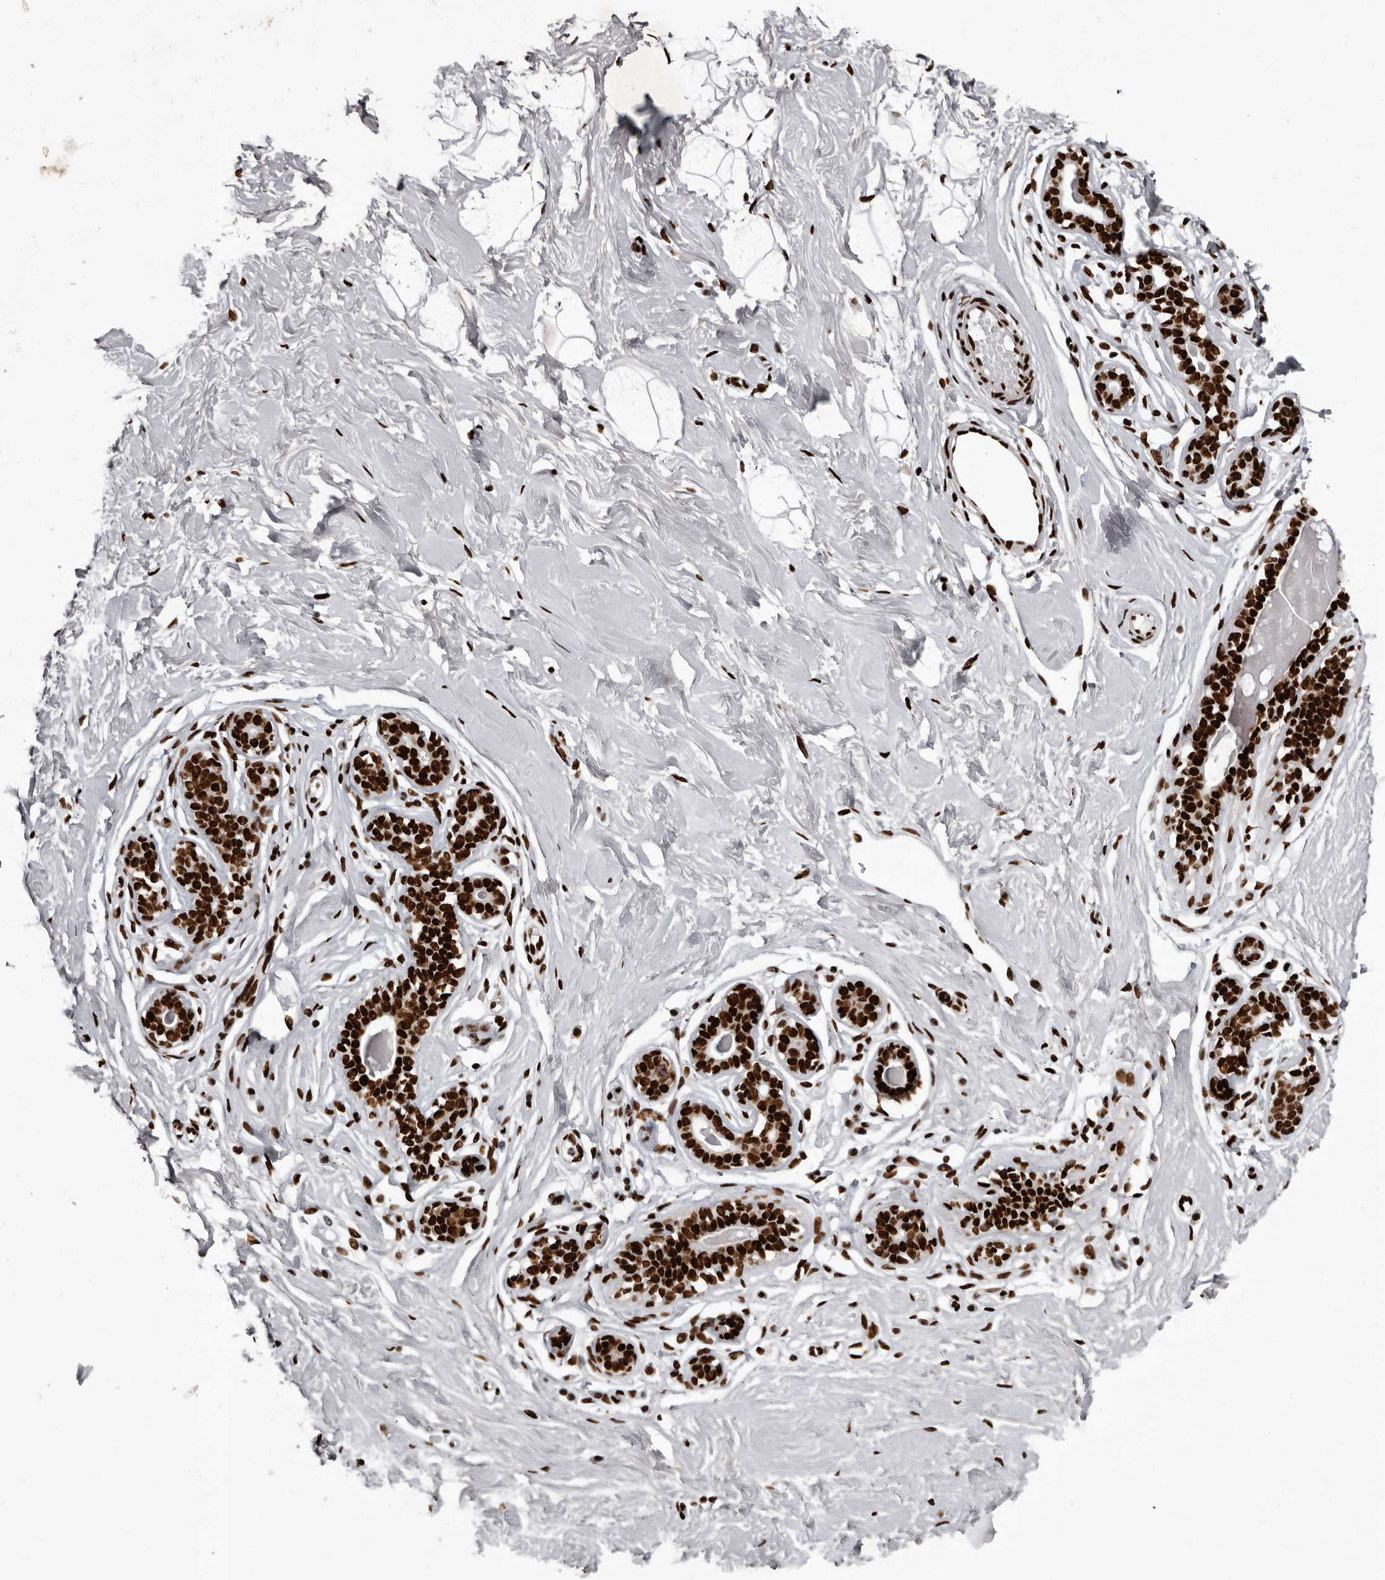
{"staining": {"intensity": "strong", "quantity": "<25%", "location": "nuclear"}, "tissue": "breast", "cell_type": "Adipocytes", "image_type": "normal", "snomed": [{"axis": "morphology", "description": "Normal tissue, NOS"}, {"axis": "morphology", "description": "Adenoma, NOS"}, {"axis": "topography", "description": "Breast"}], "caption": "Adipocytes show strong nuclear positivity in about <25% of cells in benign breast.", "gene": "NUMA1", "patient": {"sex": "female", "age": 23}}